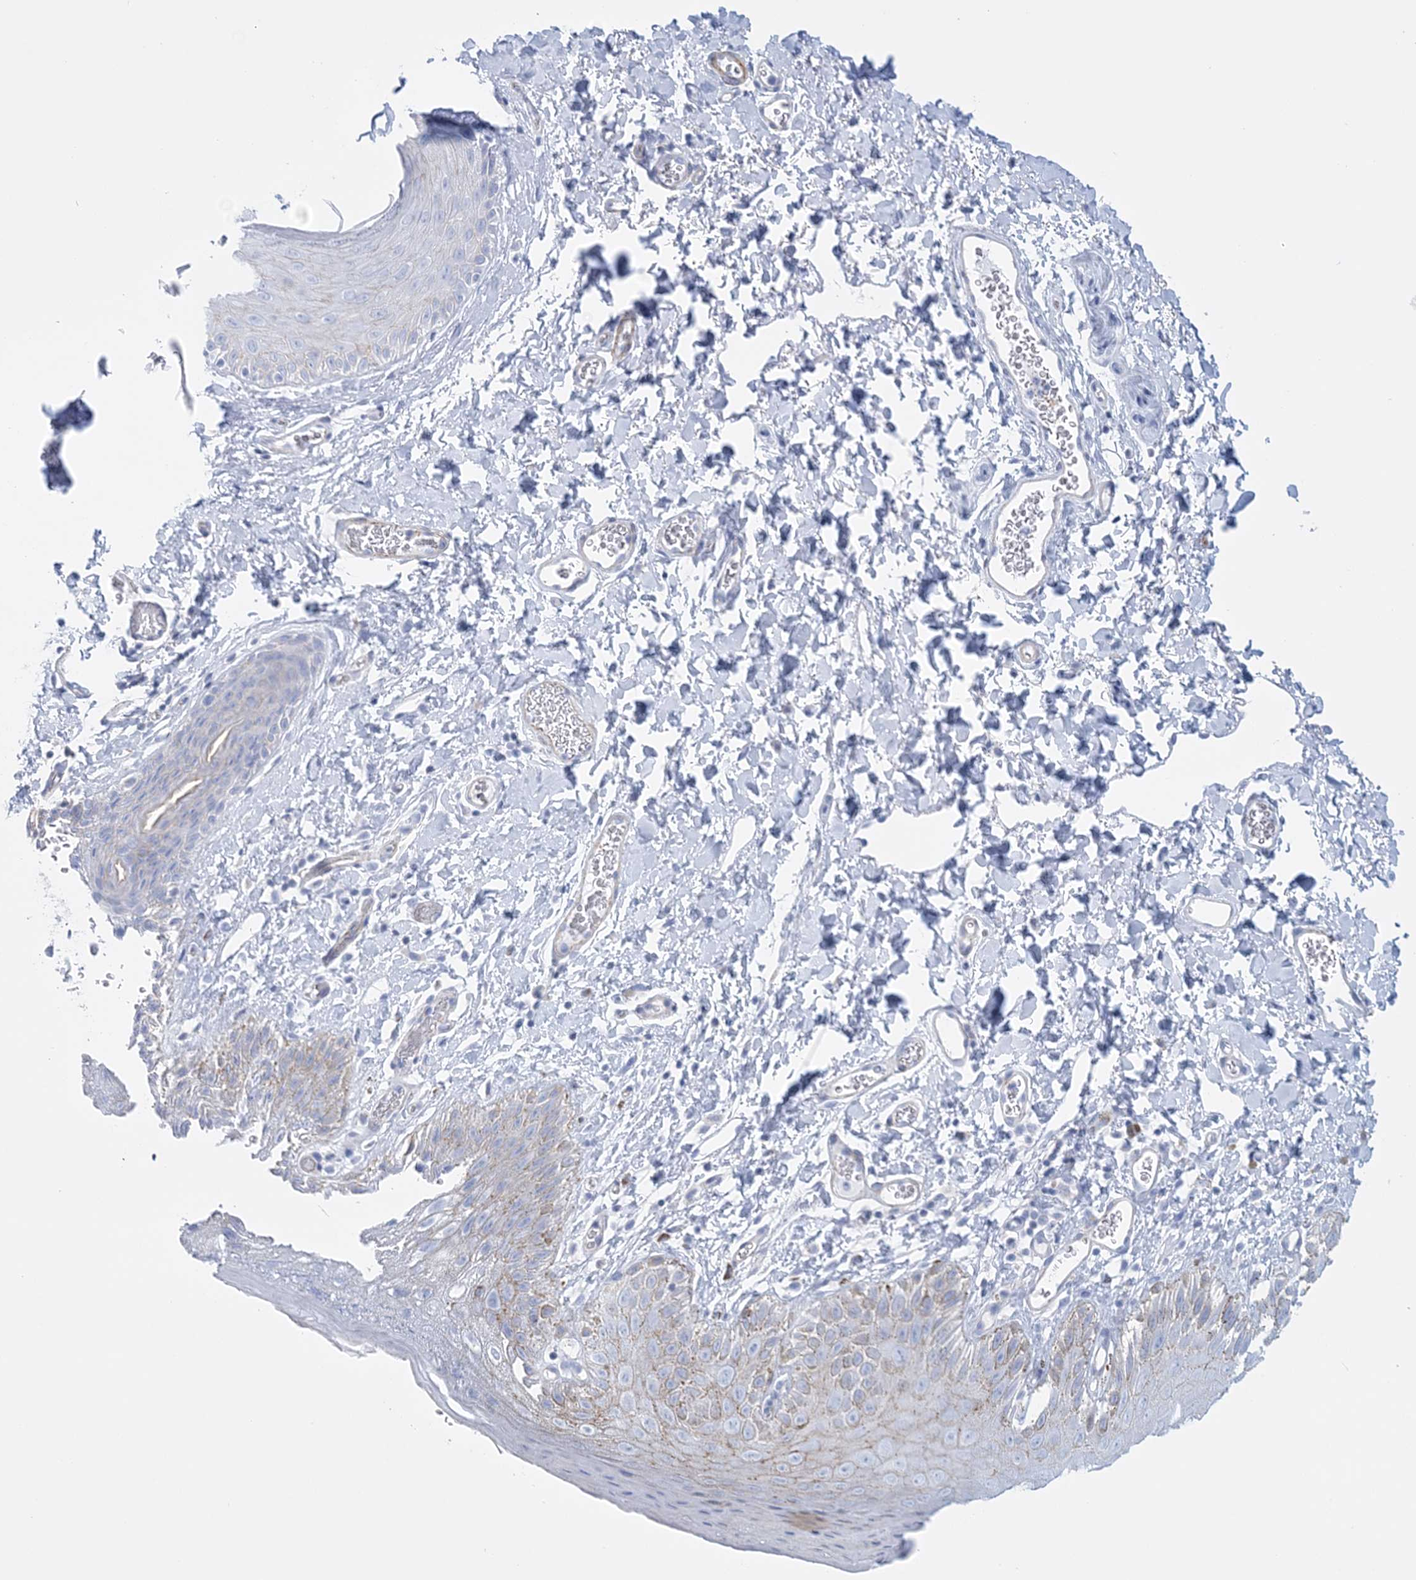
{"staining": {"intensity": "weak", "quantity": "<25%", "location": "cytoplasmic/membranous"}, "tissue": "skin", "cell_type": "Epidermal cells", "image_type": "normal", "snomed": [{"axis": "morphology", "description": "Normal tissue, NOS"}, {"axis": "topography", "description": "Anal"}], "caption": "Protein analysis of unremarkable skin displays no significant expression in epidermal cells.", "gene": "C11orf21", "patient": {"sex": "male", "age": 44}}